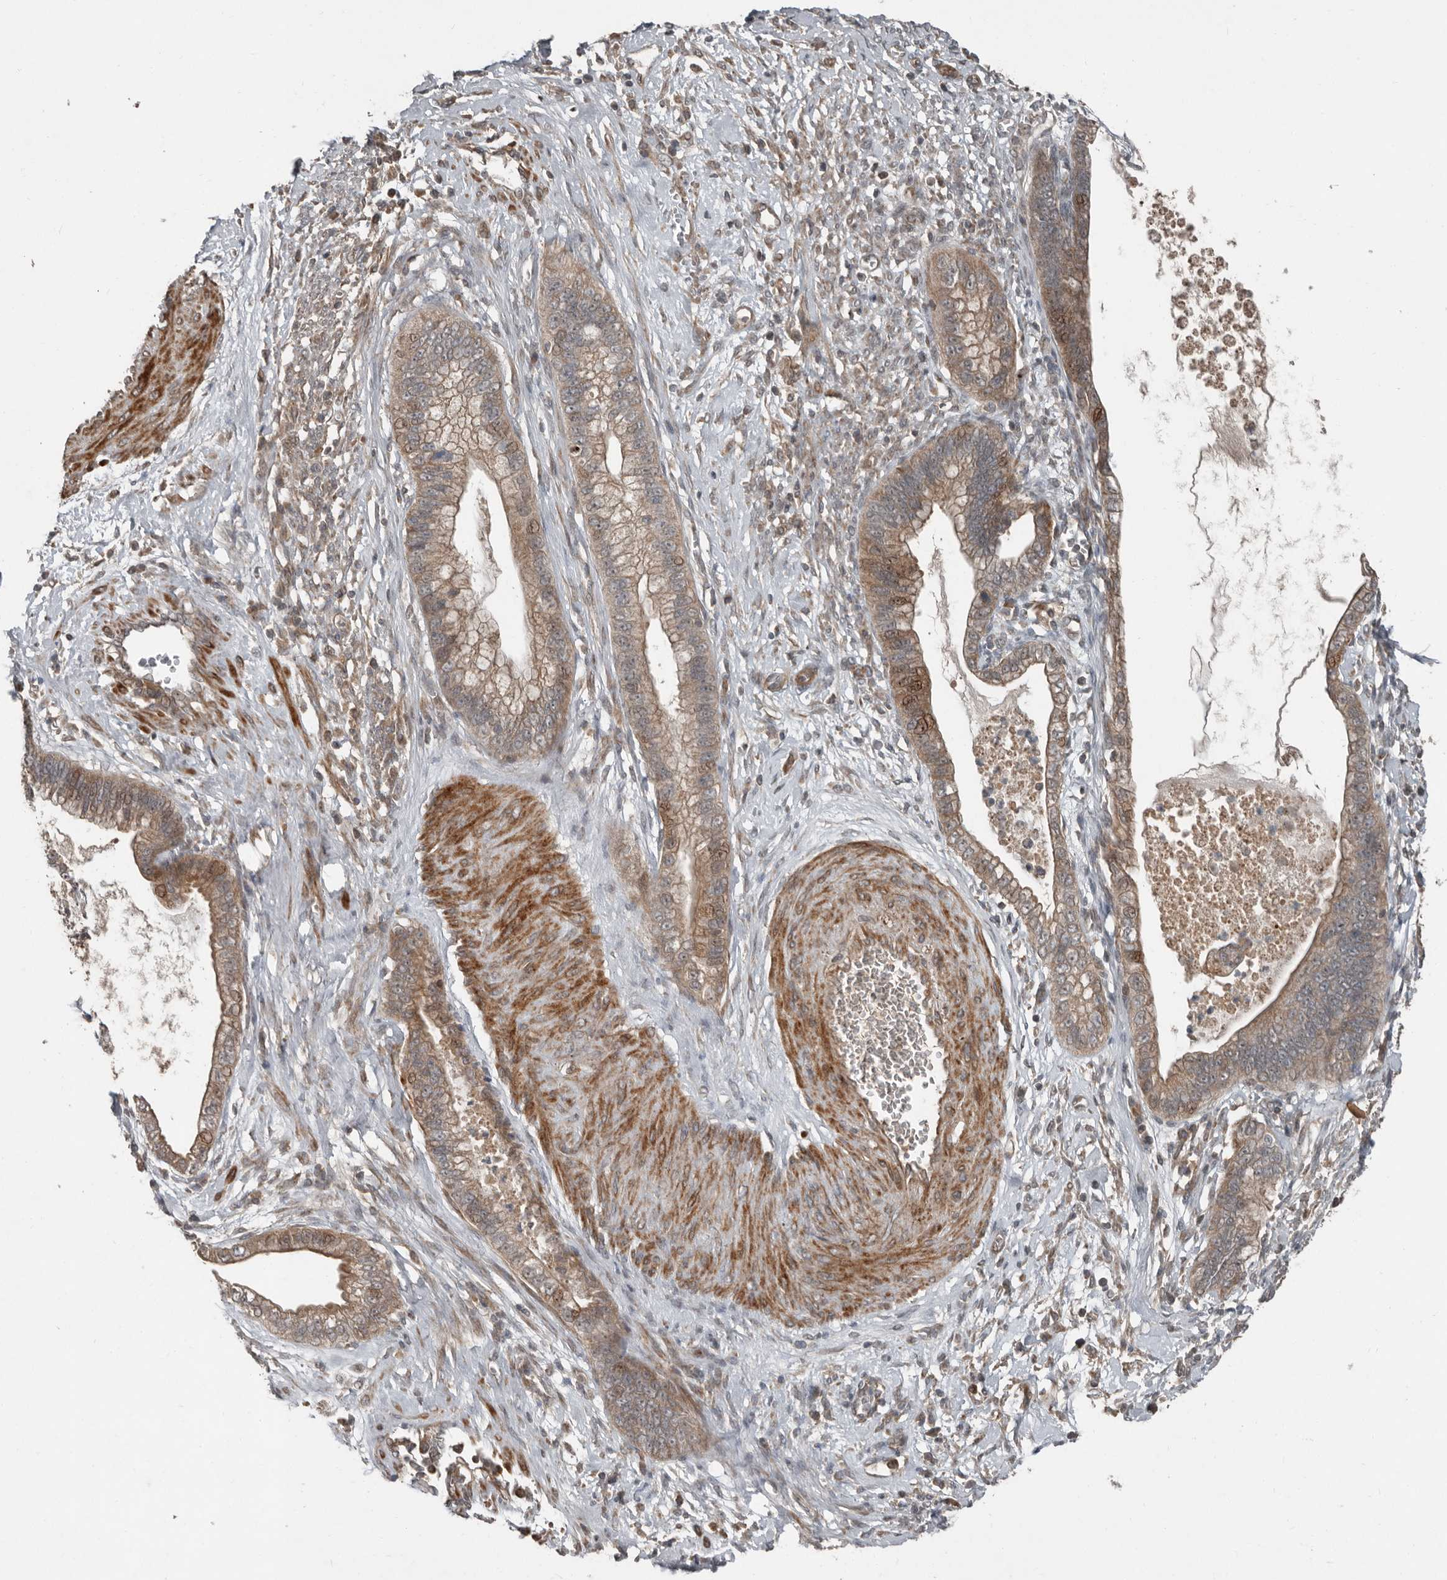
{"staining": {"intensity": "moderate", "quantity": ">75%", "location": "cytoplasmic/membranous"}, "tissue": "cervical cancer", "cell_type": "Tumor cells", "image_type": "cancer", "snomed": [{"axis": "morphology", "description": "Adenocarcinoma, NOS"}, {"axis": "topography", "description": "Cervix"}], "caption": "A medium amount of moderate cytoplasmic/membranous expression is appreciated in approximately >75% of tumor cells in cervical cancer (adenocarcinoma) tissue. The protein is stained brown, and the nuclei are stained in blue (DAB IHC with brightfield microscopy, high magnification).", "gene": "SLC6A7", "patient": {"sex": "female", "age": 44}}